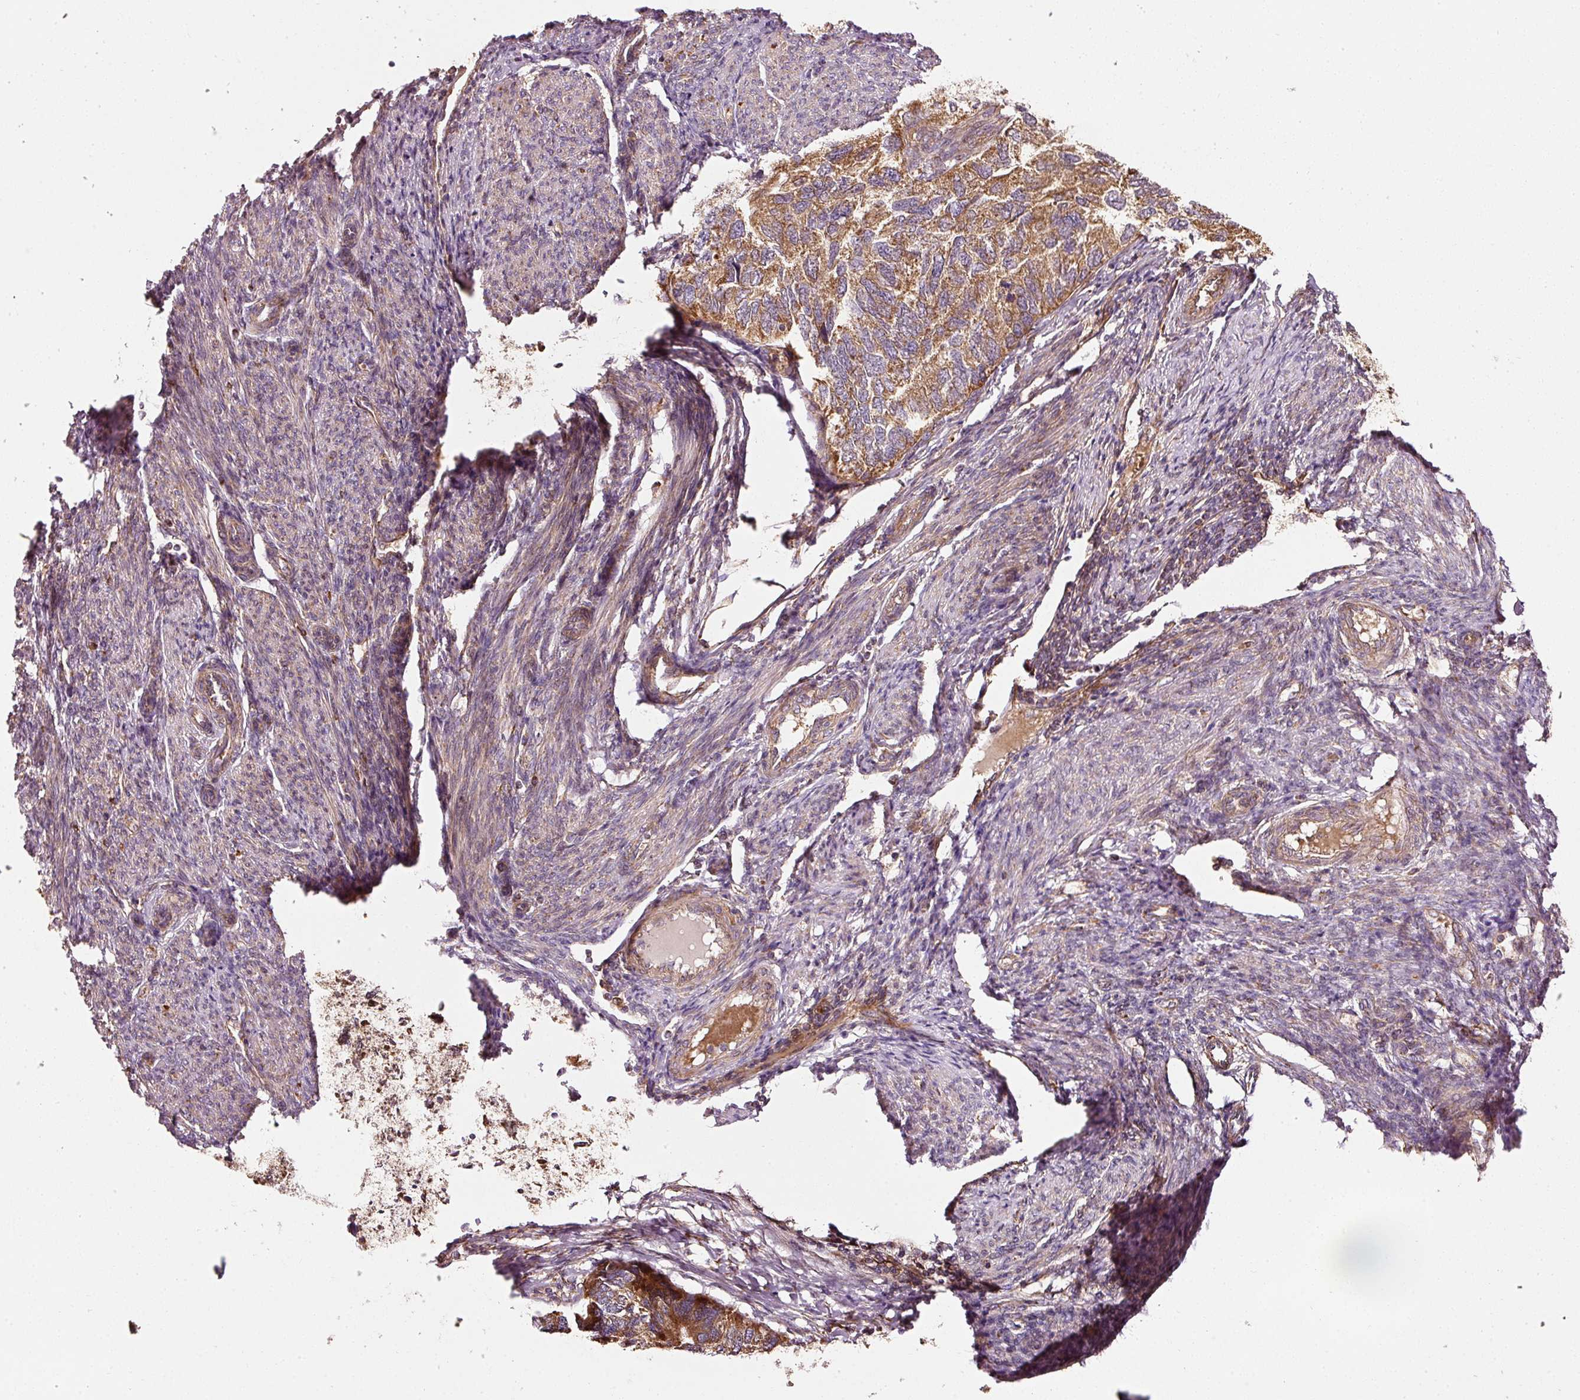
{"staining": {"intensity": "moderate", "quantity": ">75%", "location": "cytoplasmic/membranous"}, "tissue": "endometrial cancer", "cell_type": "Tumor cells", "image_type": "cancer", "snomed": [{"axis": "morphology", "description": "Carcinoma, NOS"}, {"axis": "topography", "description": "Uterus"}], "caption": "A histopathology image of human endometrial cancer (carcinoma) stained for a protein exhibits moderate cytoplasmic/membranous brown staining in tumor cells.", "gene": "ISCU", "patient": {"sex": "female", "age": 76}}